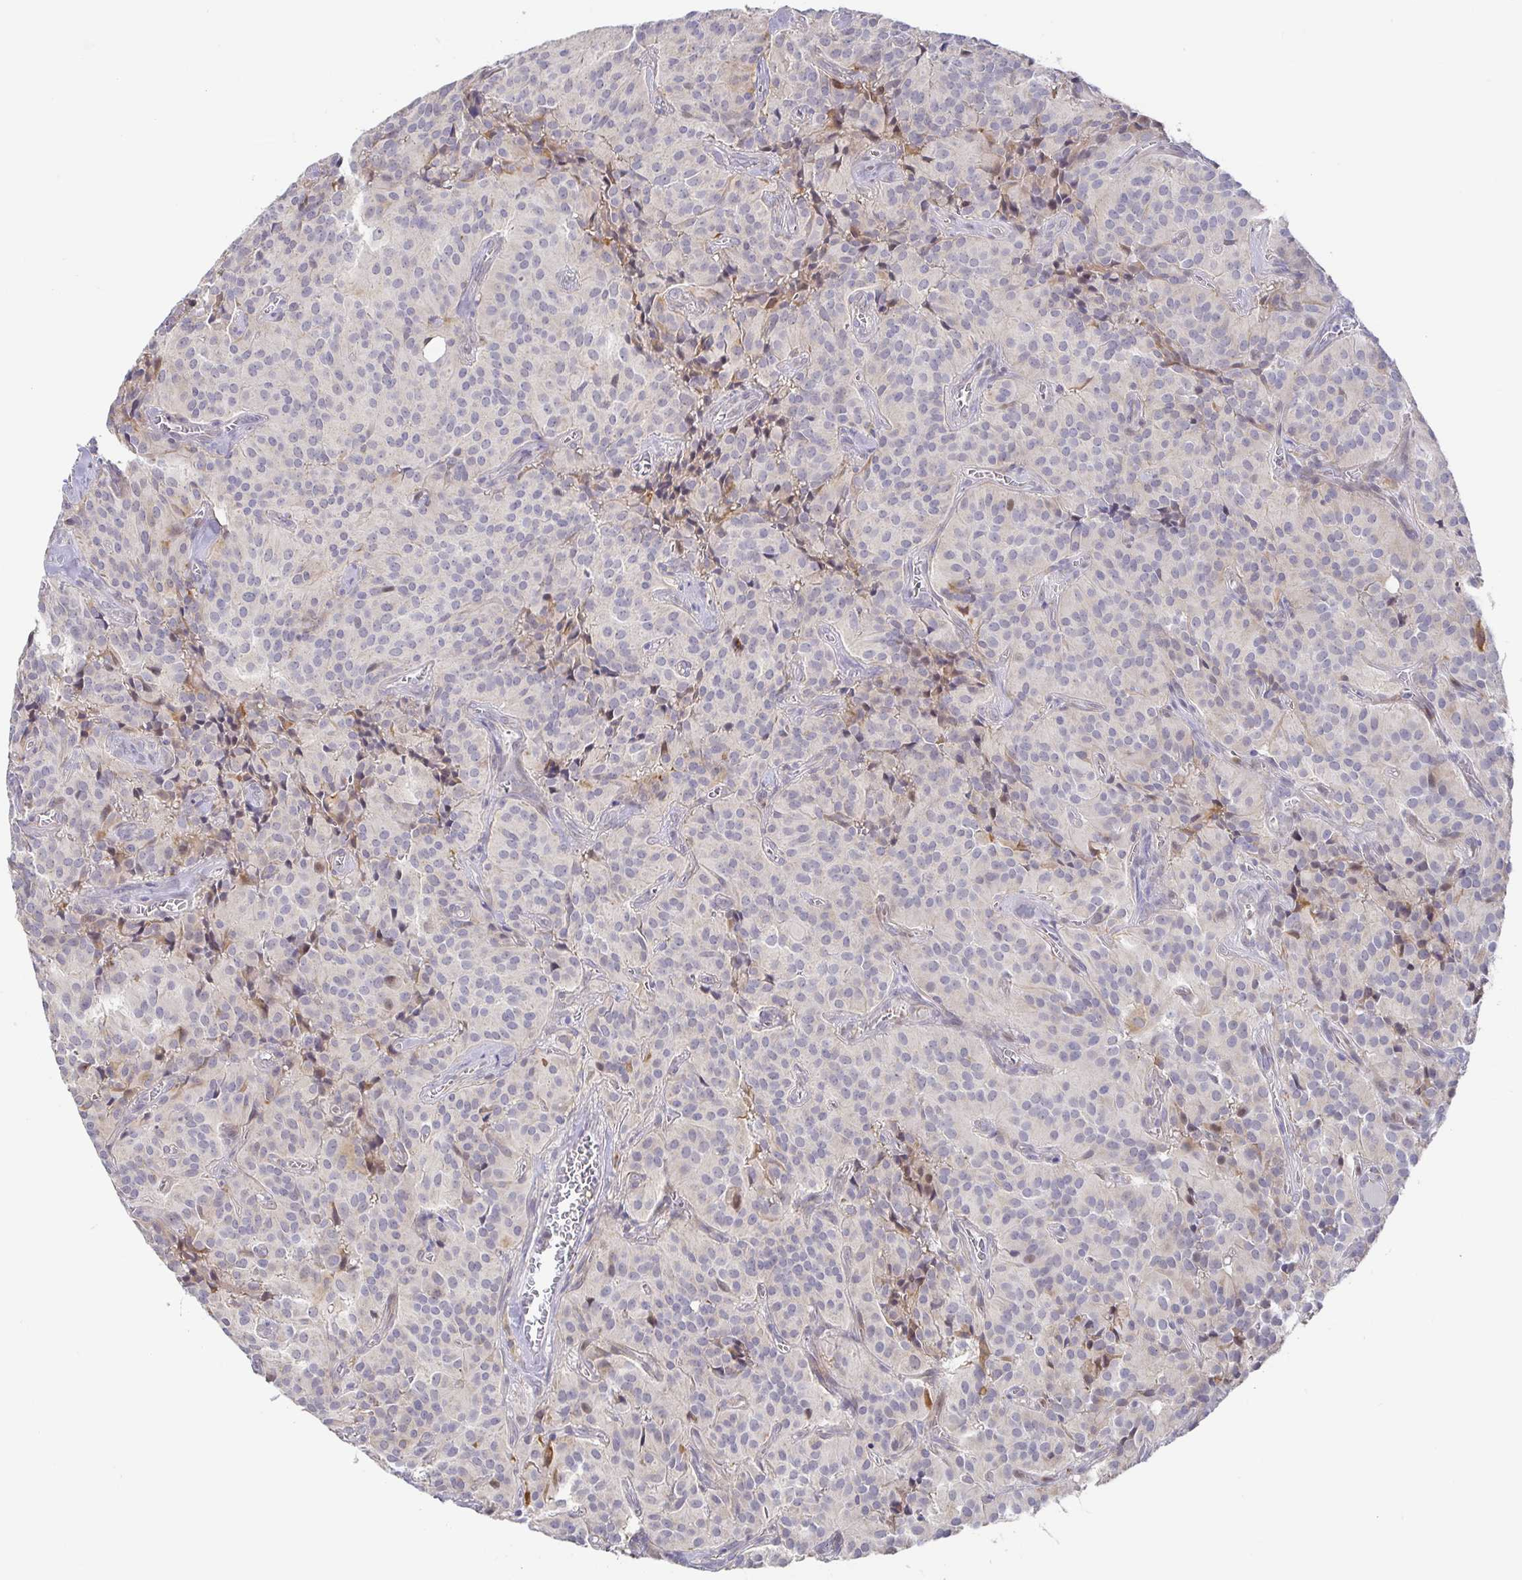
{"staining": {"intensity": "negative", "quantity": "none", "location": "none"}, "tissue": "glioma", "cell_type": "Tumor cells", "image_type": "cancer", "snomed": [{"axis": "morphology", "description": "Glioma, malignant, Low grade"}, {"axis": "topography", "description": "Brain"}], "caption": "A photomicrograph of human glioma is negative for staining in tumor cells.", "gene": "CIT", "patient": {"sex": "male", "age": 42}}